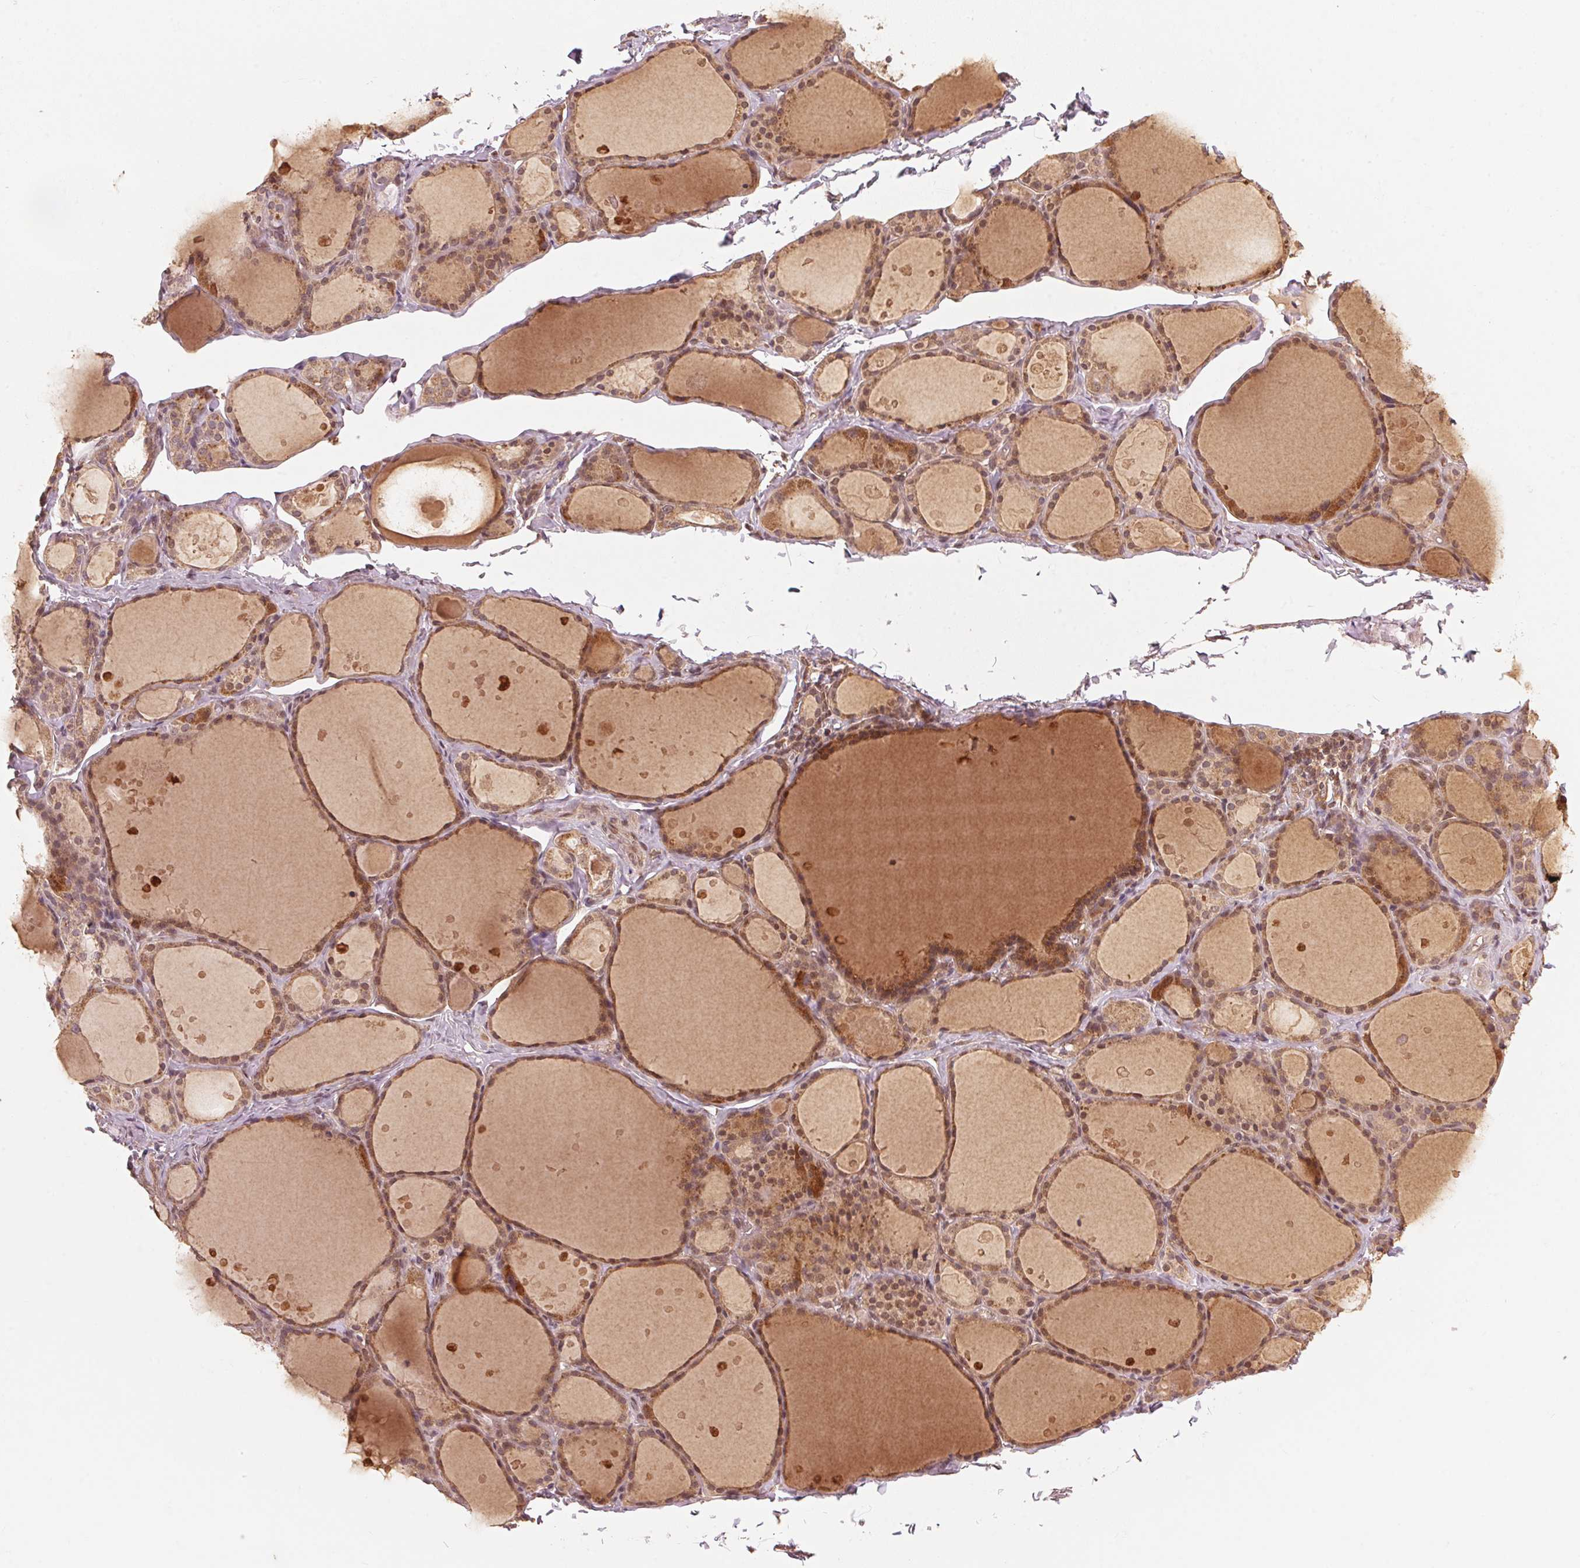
{"staining": {"intensity": "moderate", "quantity": ">75%", "location": "cytoplasmic/membranous"}, "tissue": "thyroid gland", "cell_type": "Glandular cells", "image_type": "normal", "snomed": [{"axis": "morphology", "description": "Normal tissue, NOS"}, {"axis": "topography", "description": "Thyroid gland"}], "caption": "Protein staining demonstrates moderate cytoplasmic/membranous expression in about >75% of glandular cells in normal thyroid gland.", "gene": "C2orf73", "patient": {"sex": "male", "age": 68}}